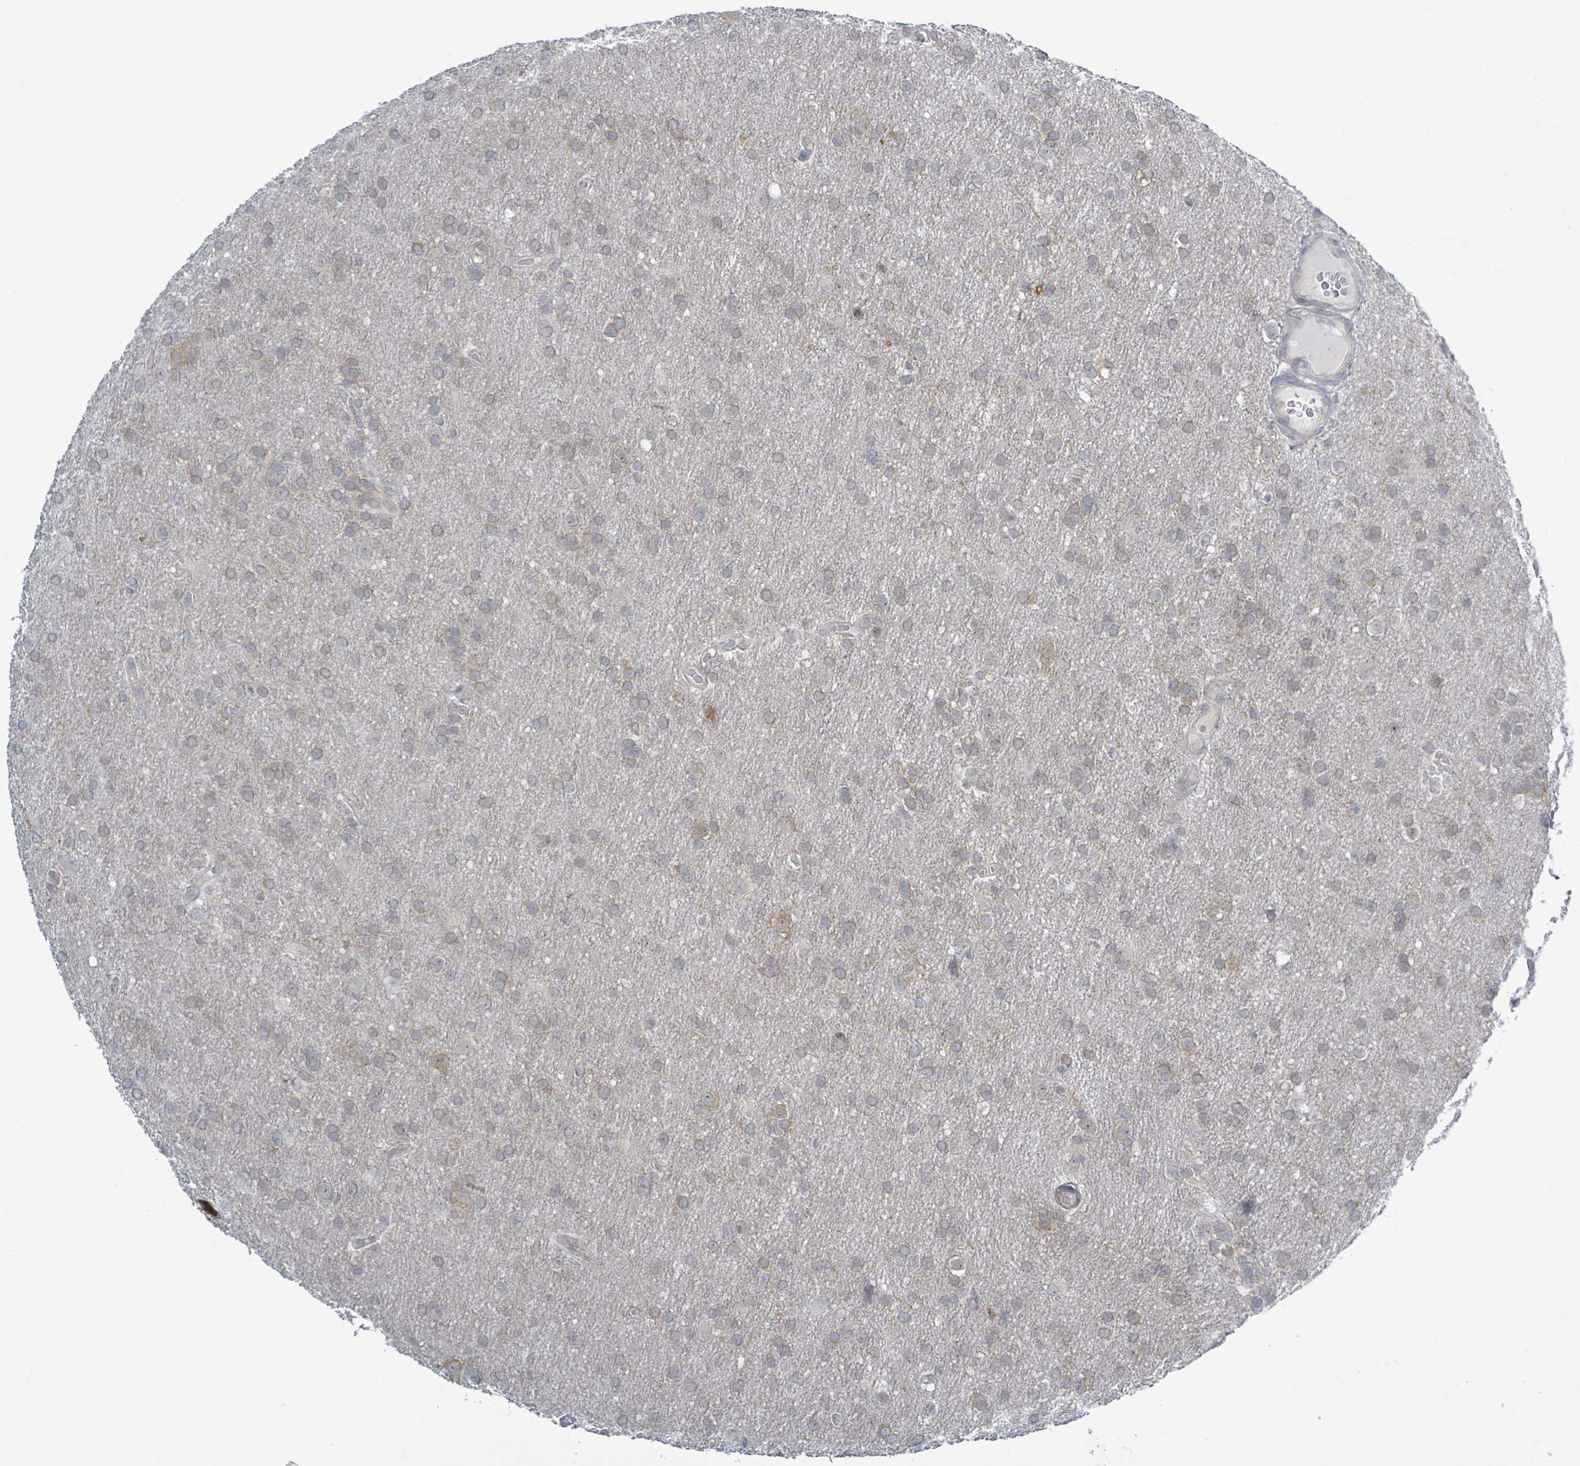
{"staining": {"intensity": "weak", "quantity": "<25%", "location": "cytoplasmic/membranous"}, "tissue": "glioma", "cell_type": "Tumor cells", "image_type": "cancer", "snomed": [{"axis": "morphology", "description": "Glioma, malignant, Low grade"}, {"axis": "topography", "description": "Brain"}], "caption": "High power microscopy image of an immunohistochemistry image of glioma, revealing no significant staining in tumor cells.", "gene": "RPL32", "patient": {"sex": "female", "age": 32}}